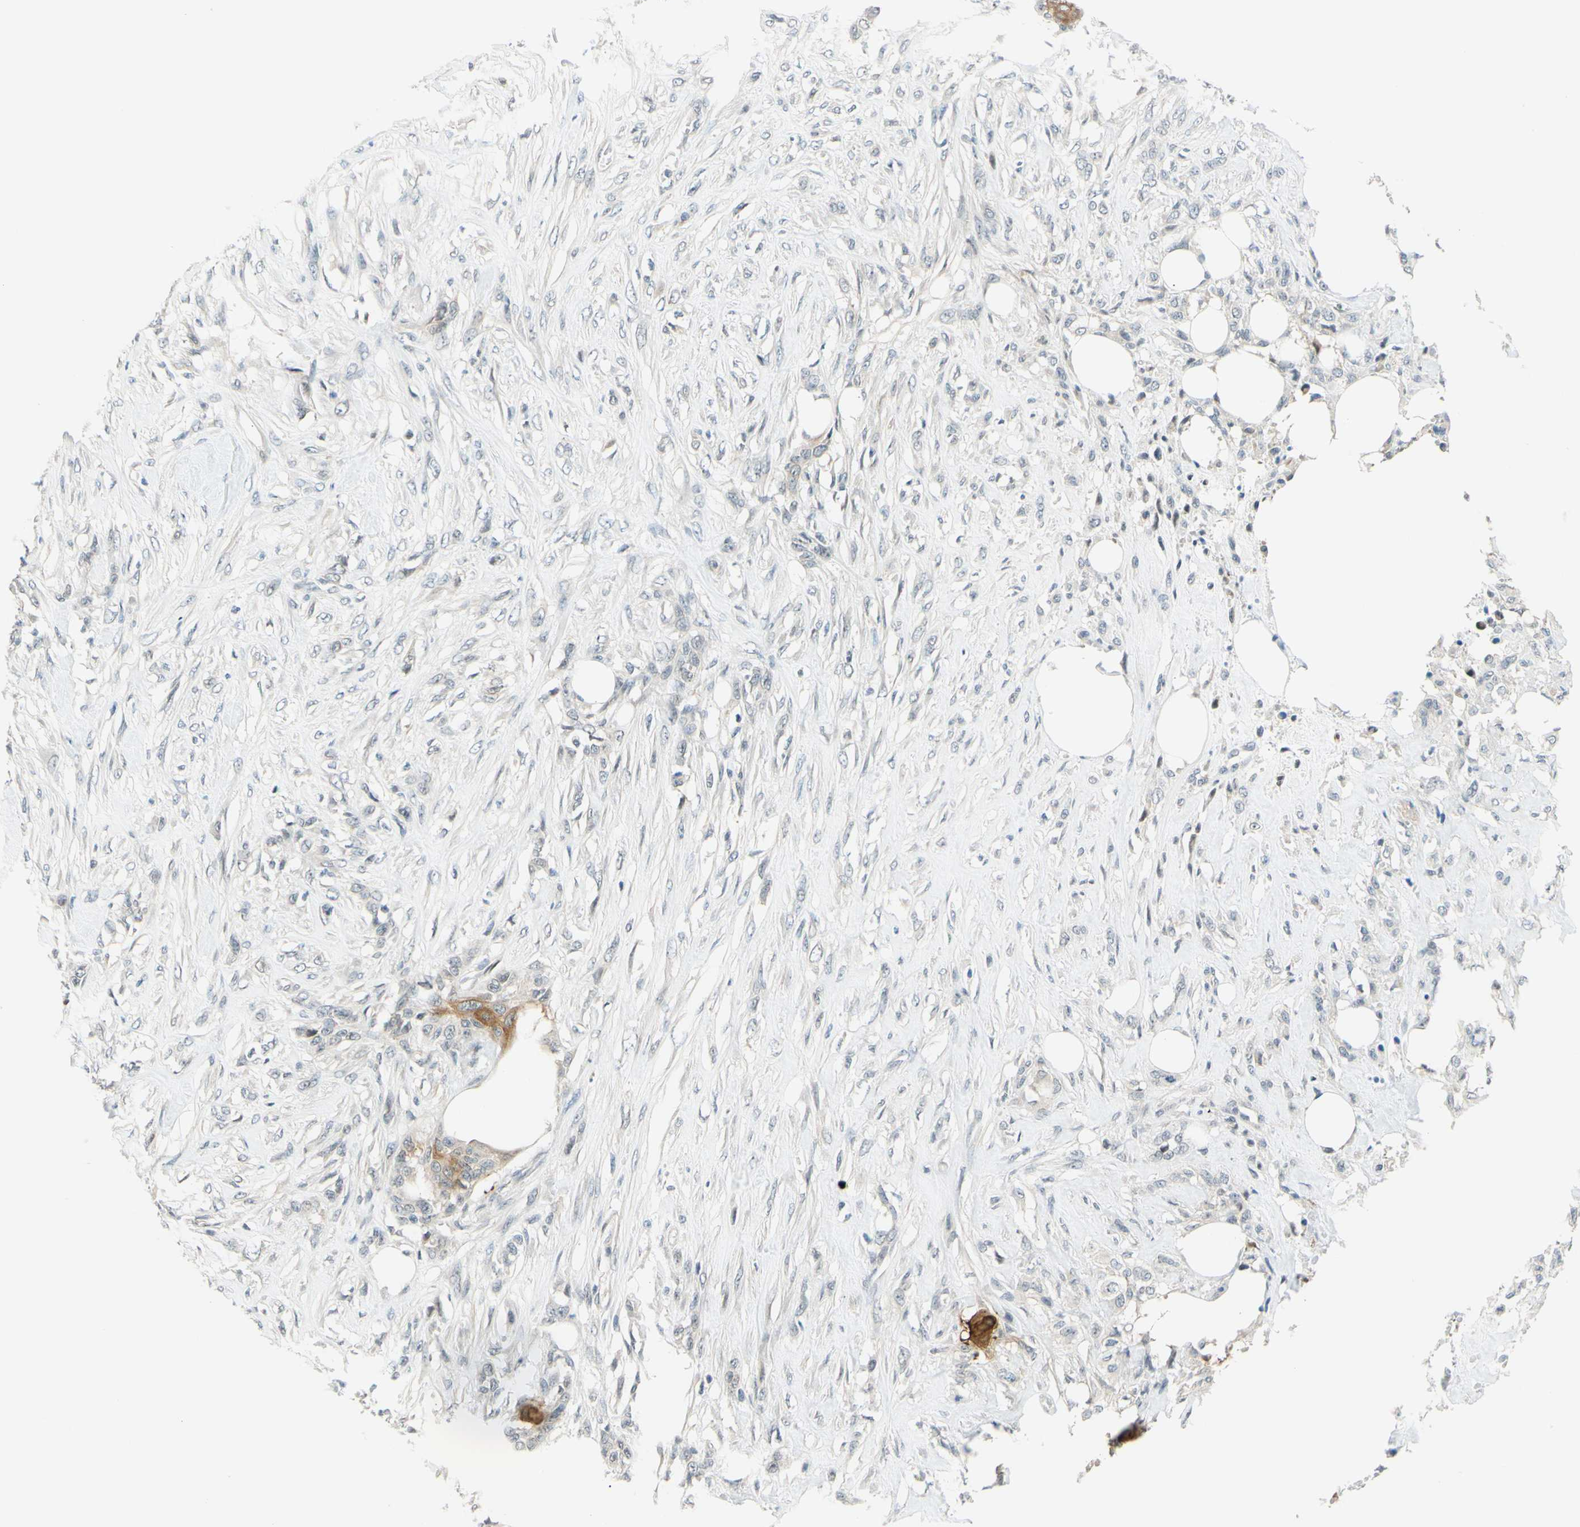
{"staining": {"intensity": "moderate", "quantity": ">75%", "location": "cytoplasmic/membranous"}, "tissue": "skin cancer", "cell_type": "Tumor cells", "image_type": "cancer", "snomed": [{"axis": "morphology", "description": "Squamous cell carcinoma, NOS"}, {"axis": "topography", "description": "Skin"}], "caption": "Immunohistochemical staining of human skin cancer demonstrates medium levels of moderate cytoplasmic/membranous protein positivity in approximately >75% of tumor cells. Immunohistochemistry (ihc) stains the protein in brown and the nuclei are stained blue.", "gene": "C2CD2L", "patient": {"sex": "female", "age": 59}}